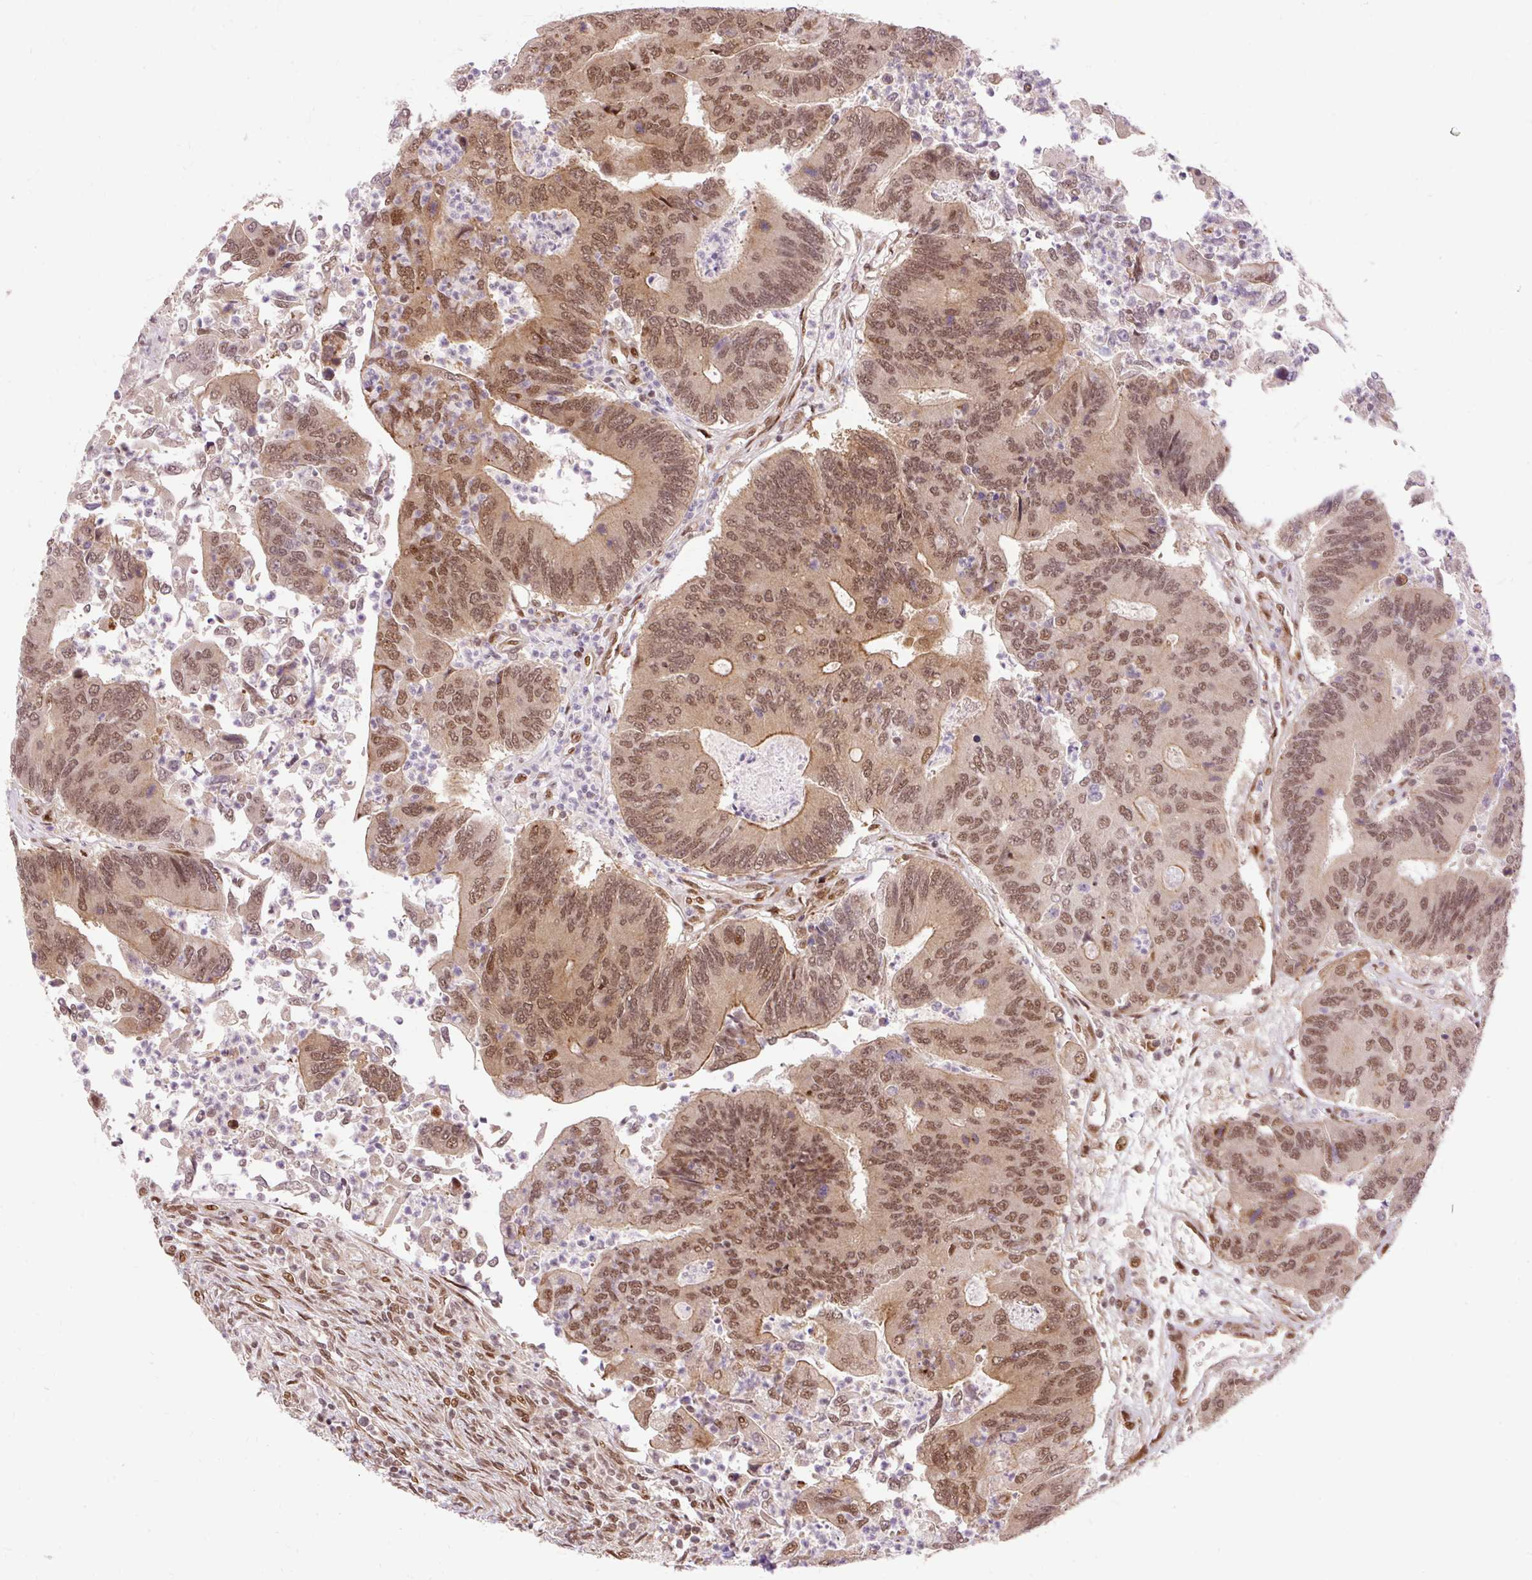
{"staining": {"intensity": "moderate", "quantity": ">75%", "location": "nuclear"}, "tissue": "colorectal cancer", "cell_type": "Tumor cells", "image_type": "cancer", "snomed": [{"axis": "morphology", "description": "Adenocarcinoma, NOS"}, {"axis": "topography", "description": "Colon"}], "caption": "Colorectal cancer stained with IHC demonstrates moderate nuclear expression in about >75% of tumor cells.", "gene": "MECOM", "patient": {"sex": "female", "age": 67}}